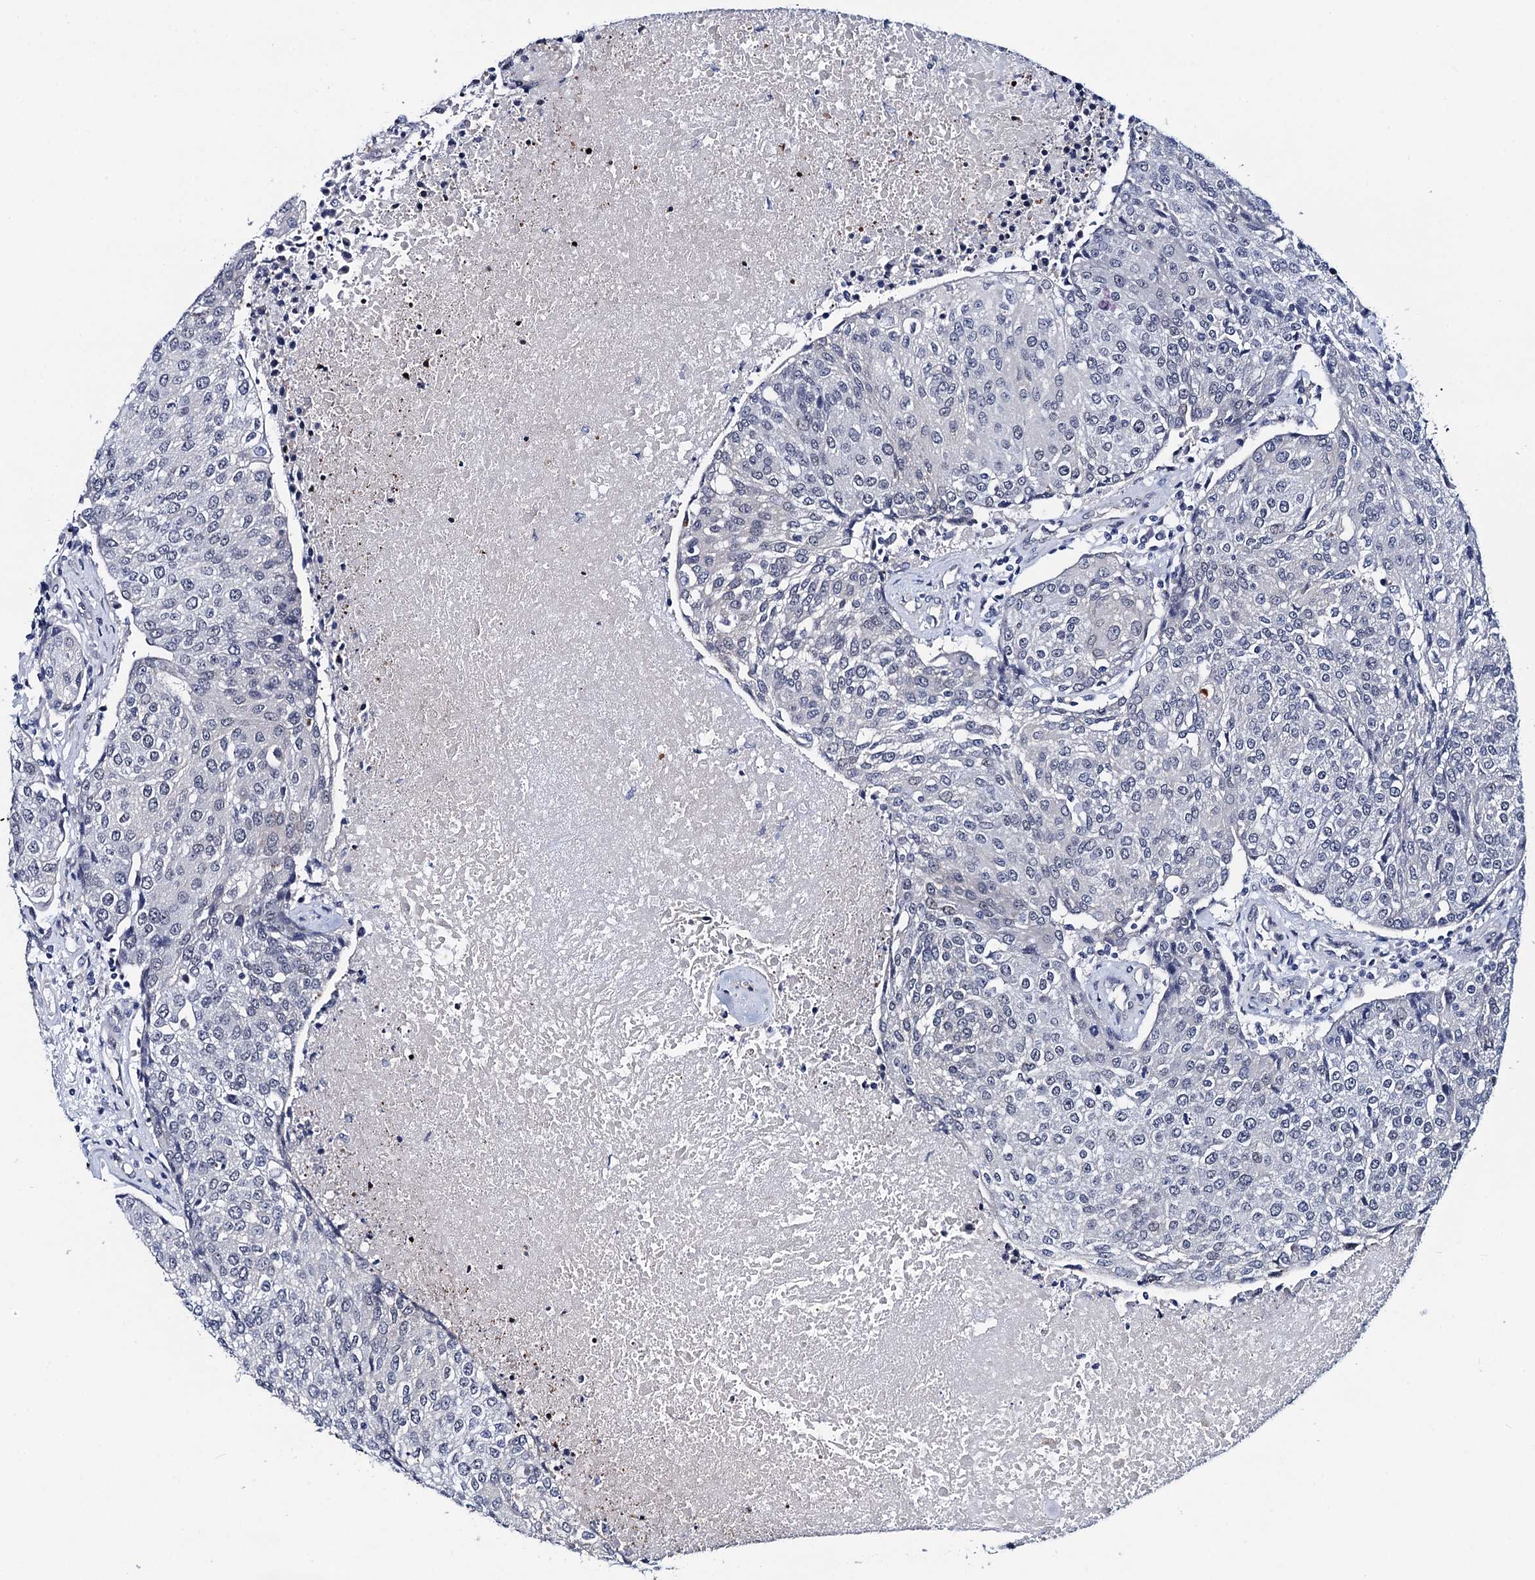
{"staining": {"intensity": "negative", "quantity": "none", "location": "none"}, "tissue": "urothelial cancer", "cell_type": "Tumor cells", "image_type": "cancer", "snomed": [{"axis": "morphology", "description": "Urothelial carcinoma, High grade"}, {"axis": "topography", "description": "Urinary bladder"}], "caption": "Image shows no protein positivity in tumor cells of urothelial carcinoma (high-grade) tissue.", "gene": "C16orf87", "patient": {"sex": "female", "age": 85}}